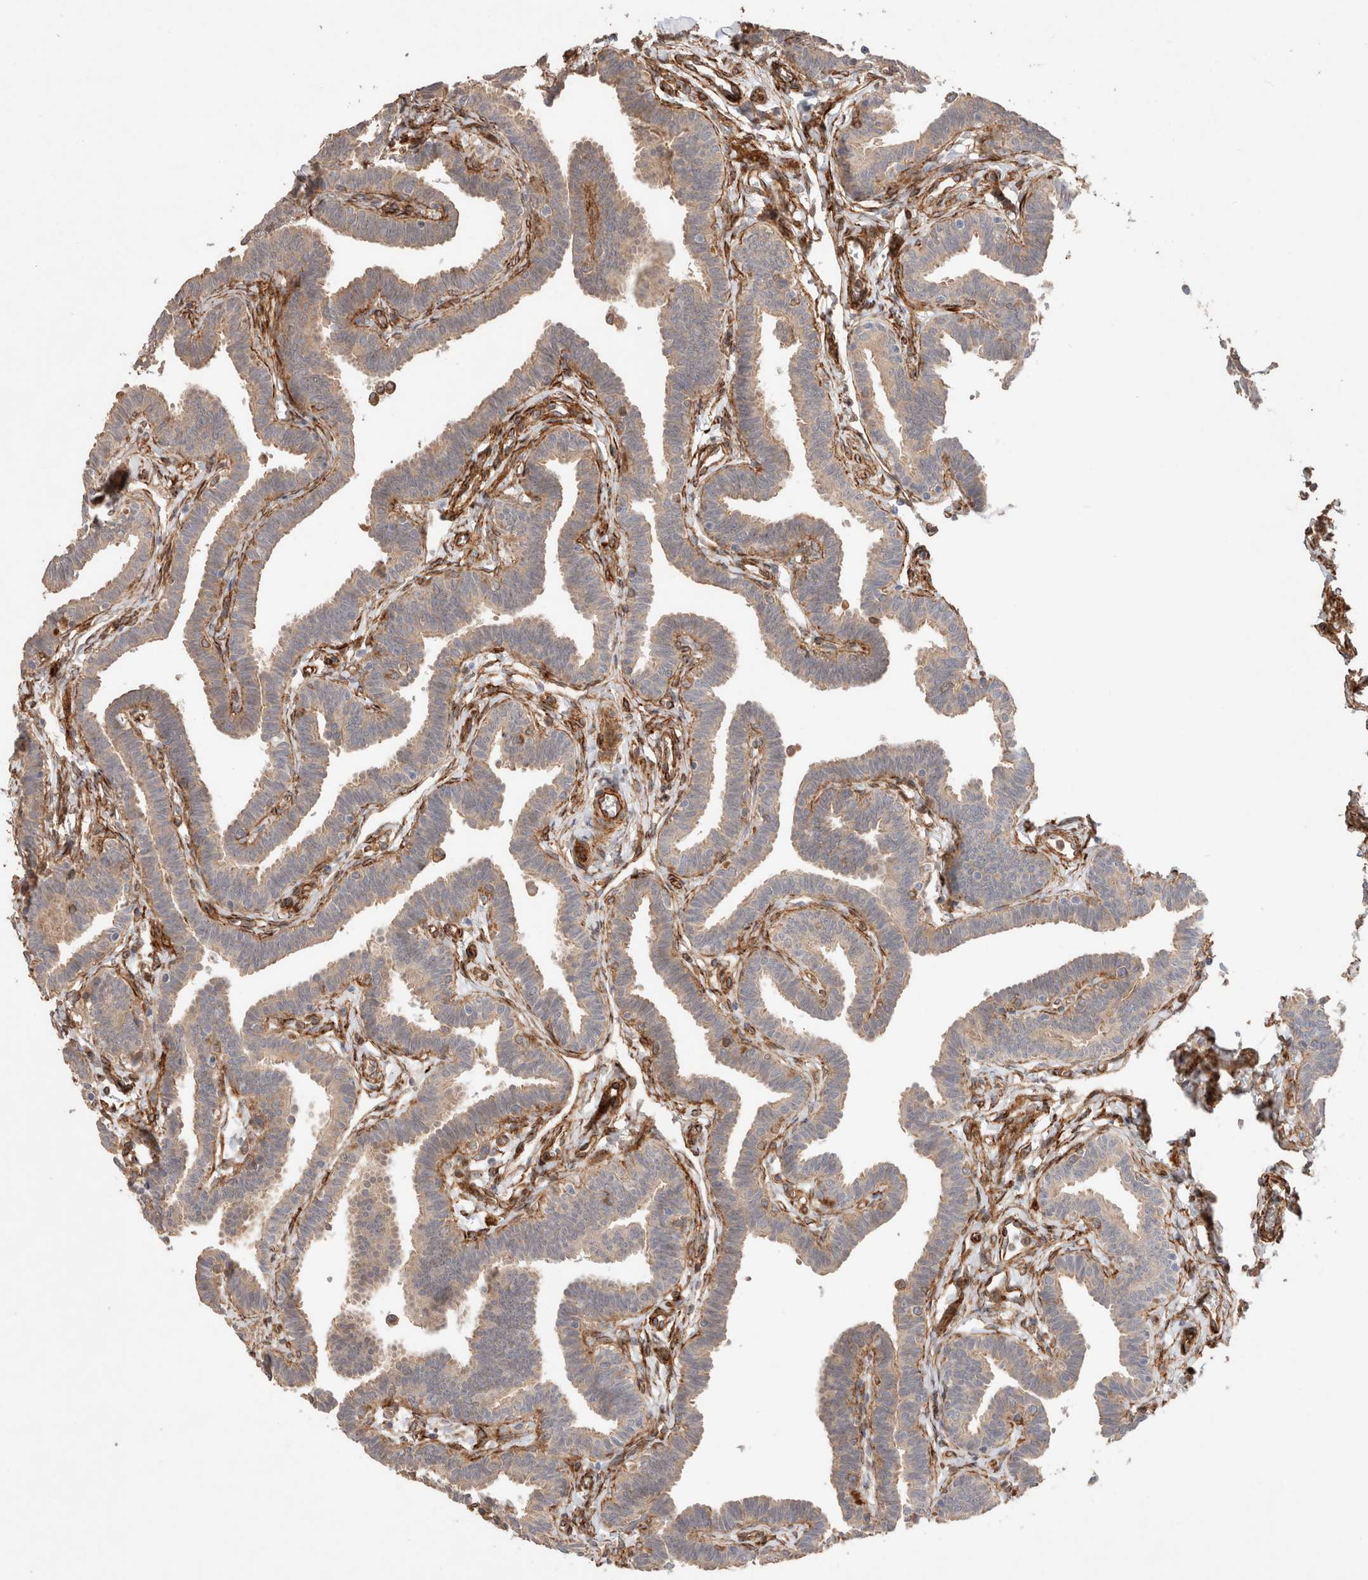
{"staining": {"intensity": "moderate", "quantity": ">75%", "location": "cytoplasmic/membranous"}, "tissue": "fallopian tube", "cell_type": "Glandular cells", "image_type": "normal", "snomed": [{"axis": "morphology", "description": "Normal tissue, NOS"}, {"axis": "topography", "description": "Fallopian tube"}, {"axis": "topography", "description": "Ovary"}], "caption": "DAB immunohistochemical staining of benign human fallopian tube shows moderate cytoplasmic/membranous protein staining in about >75% of glandular cells. (DAB IHC, brown staining for protein, blue staining for nuclei).", "gene": "RAB32", "patient": {"sex": "female", "age": 23}}